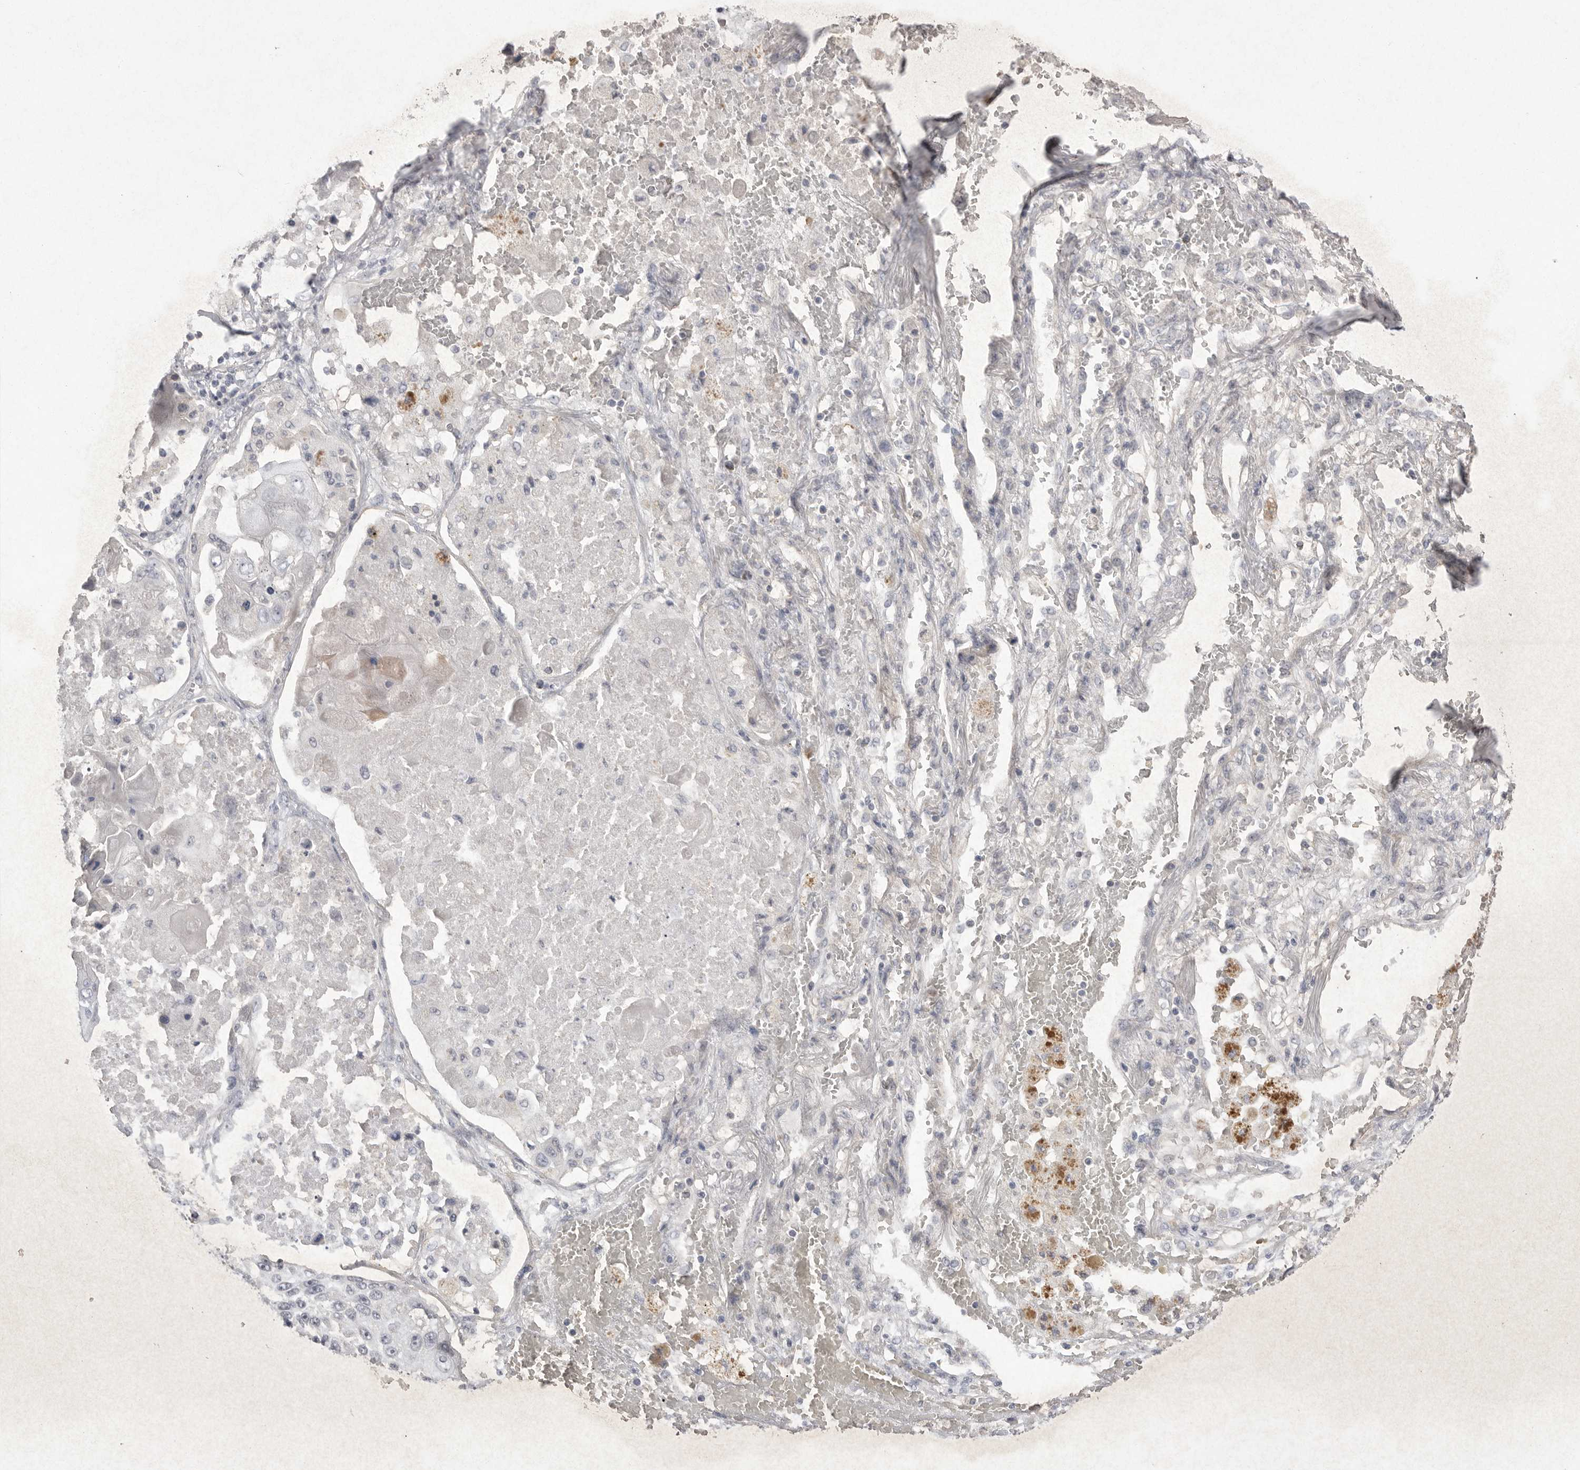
{"staining": {"intensity": "negative", "quantity": "none", "location": "none"}, "tissue": "lung cancer", "cell_type": "Tumor cells", "image_type": "cancer", "snomed": [{"axis": "morphology", "description": "Squamous cell carcinoma, NOS"}, {"axis": "topography", "description": "Lung"}], "caption": "There is no significant positivity in tumor cells of lung cancer.", "gene": "VANGL2", "patient": {"sex": "male", "age": 61}}